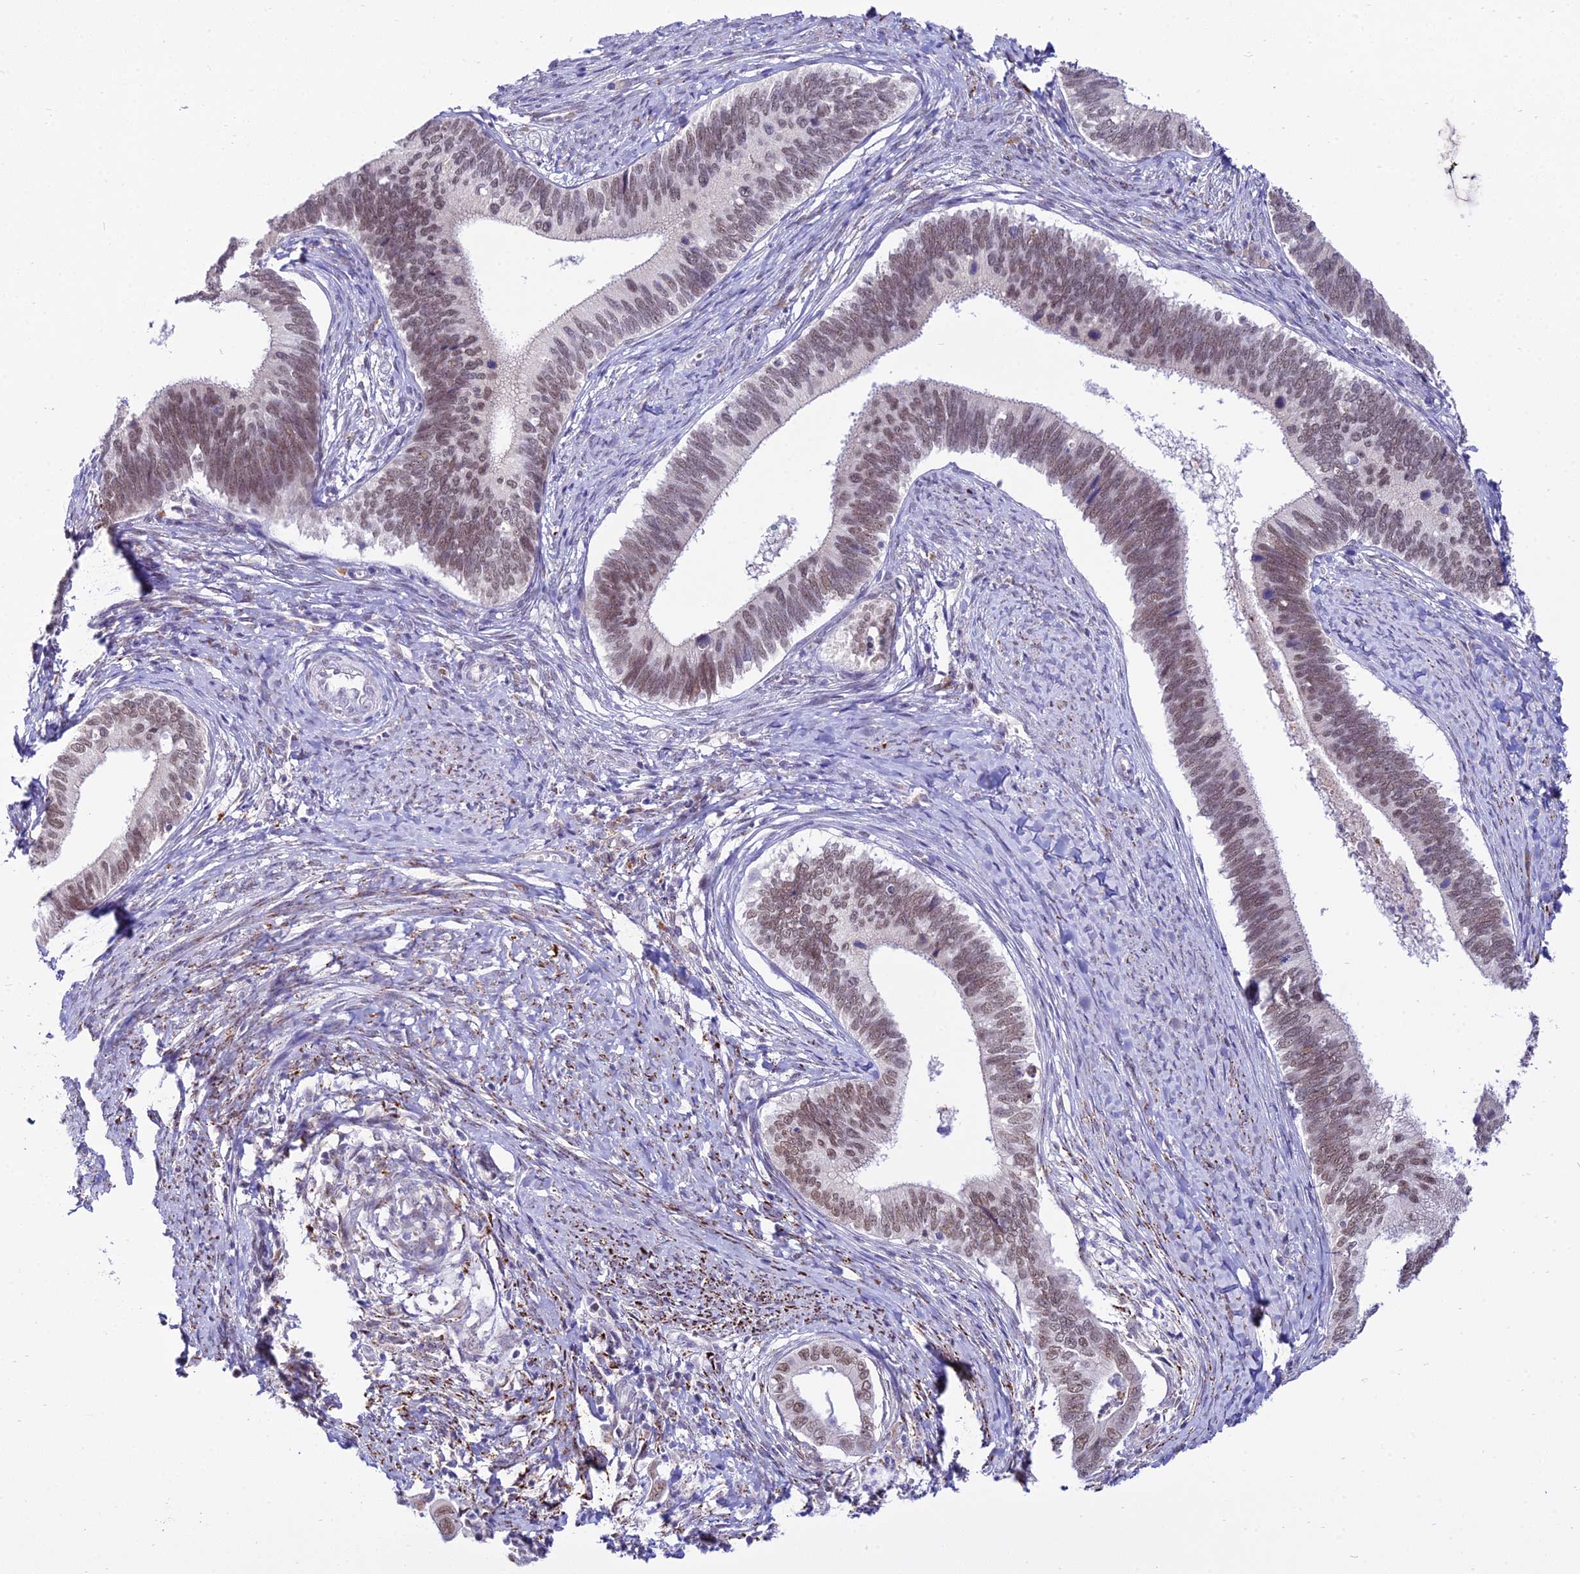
{"staining": {"intensity": "moderate", "quantity": ">75%", "location": "nuclear"}, "tissue": "cervical cancer", "cell_type": "Tumor cells", "image_type": "cancer", "snomed": [{"axis": "morphology", "description": "Adenocarcinoma, NOS"}, {"axis": "topography", "description": "Cervix"}], "caption": "IHC (DAB (3,3'-diaminobenzidine)) staining of adenocarcinoma (cervical) demonstrates moderate nuclear protein positivity in approximately >75% of tumor cells.", "gene": "C6orf163", "patient": {"sex": "female", "age": 42}}